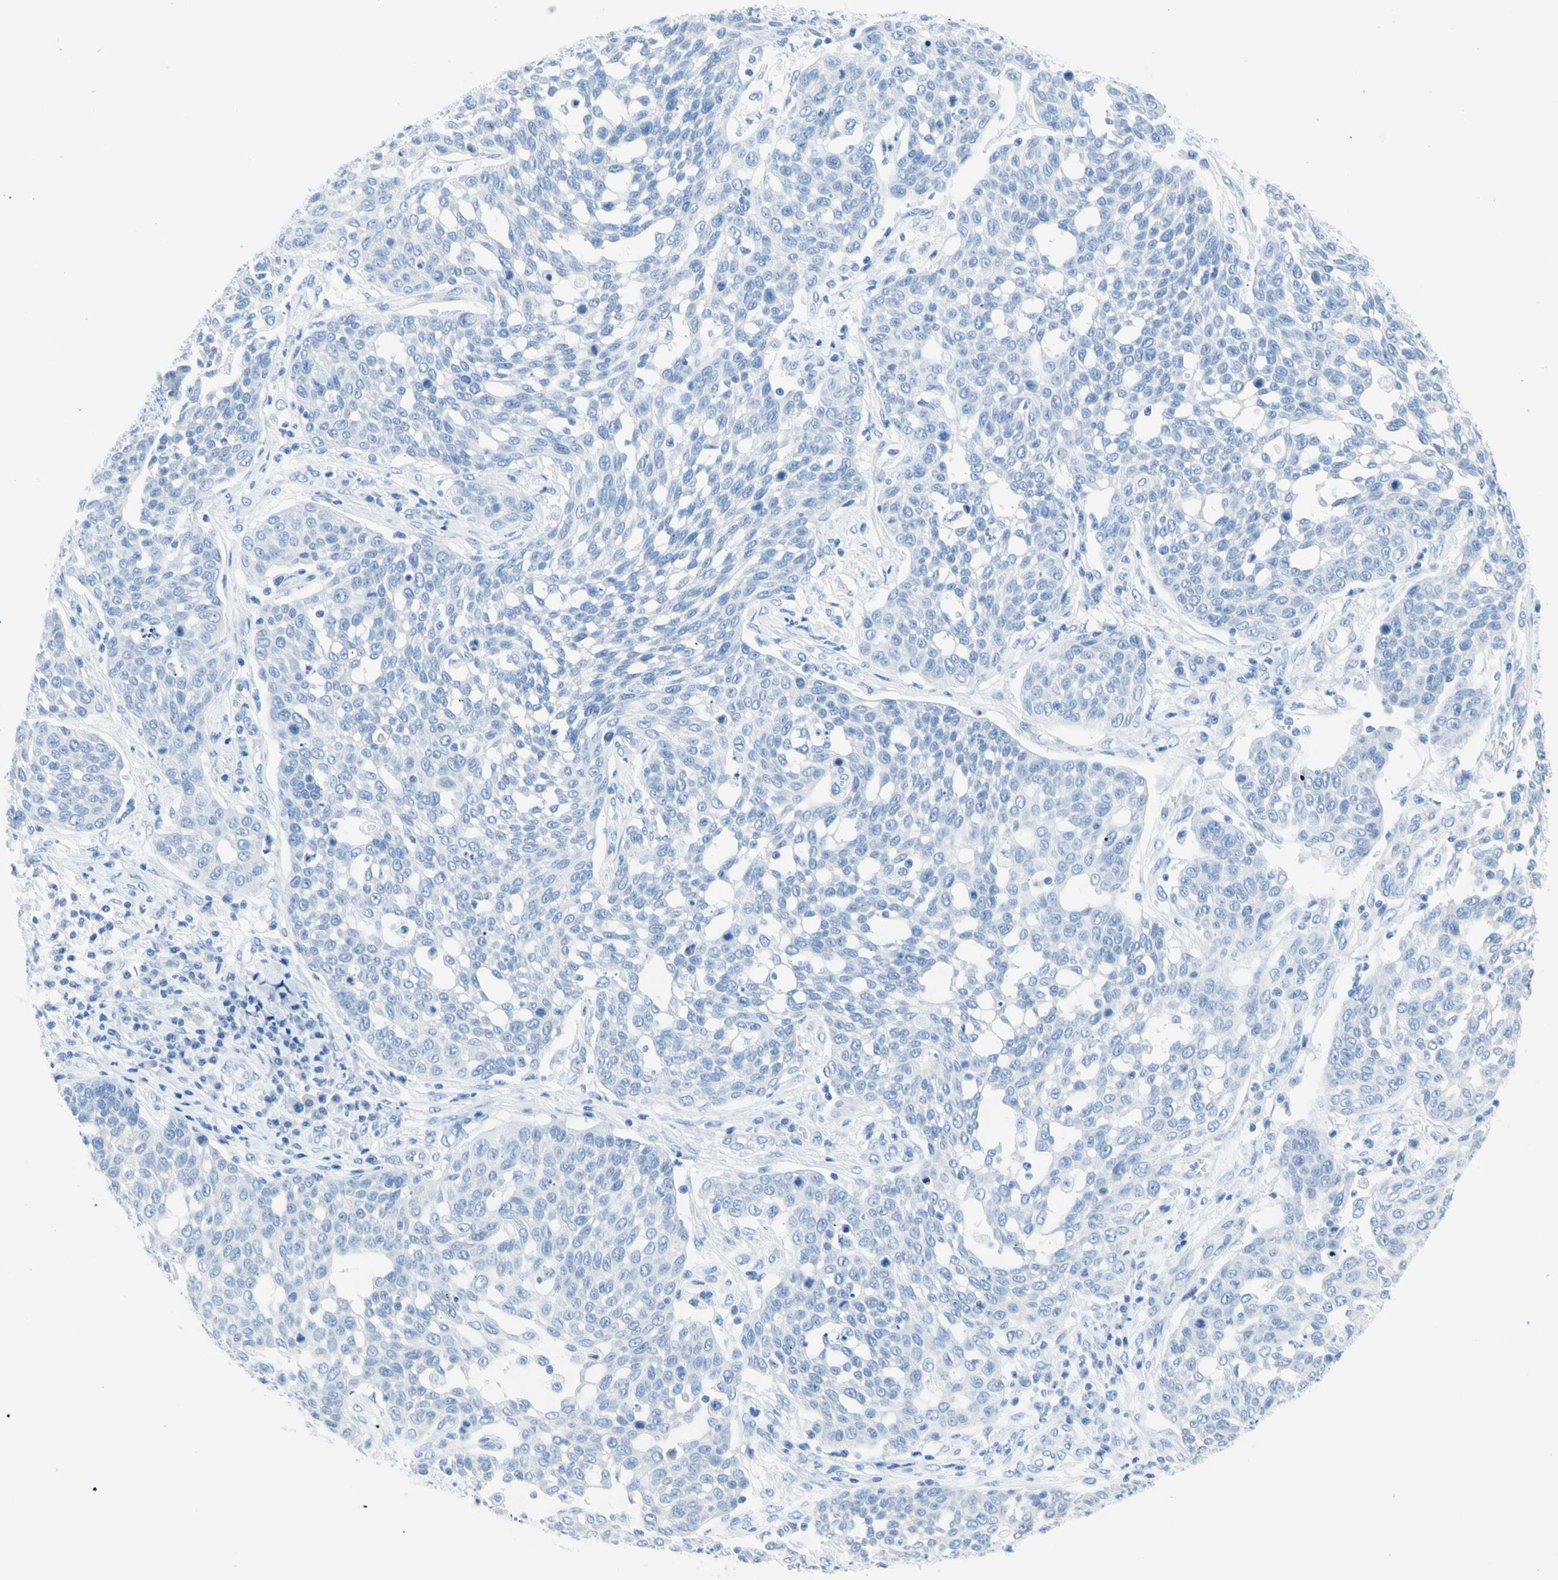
{"staining": {"intensity": "negative", "quantity": "none", "location": "none"}, "tissue": "cervical cancer", "cell_type": "Tumor cells", "image_type": "cancer", "snomed": [{"axis": "morphology", "description": "Squamous cell carcinoma, NOS"}, {"axis": "topography", "description": "Cervix"}], "caption": "Immunohistochemistry (IHC) of human cervical squamous cell carcinoma demonstrates no positivity in tumor cells.", "gene": "CEL", "patient": {"sex": "female", "age": 34}}